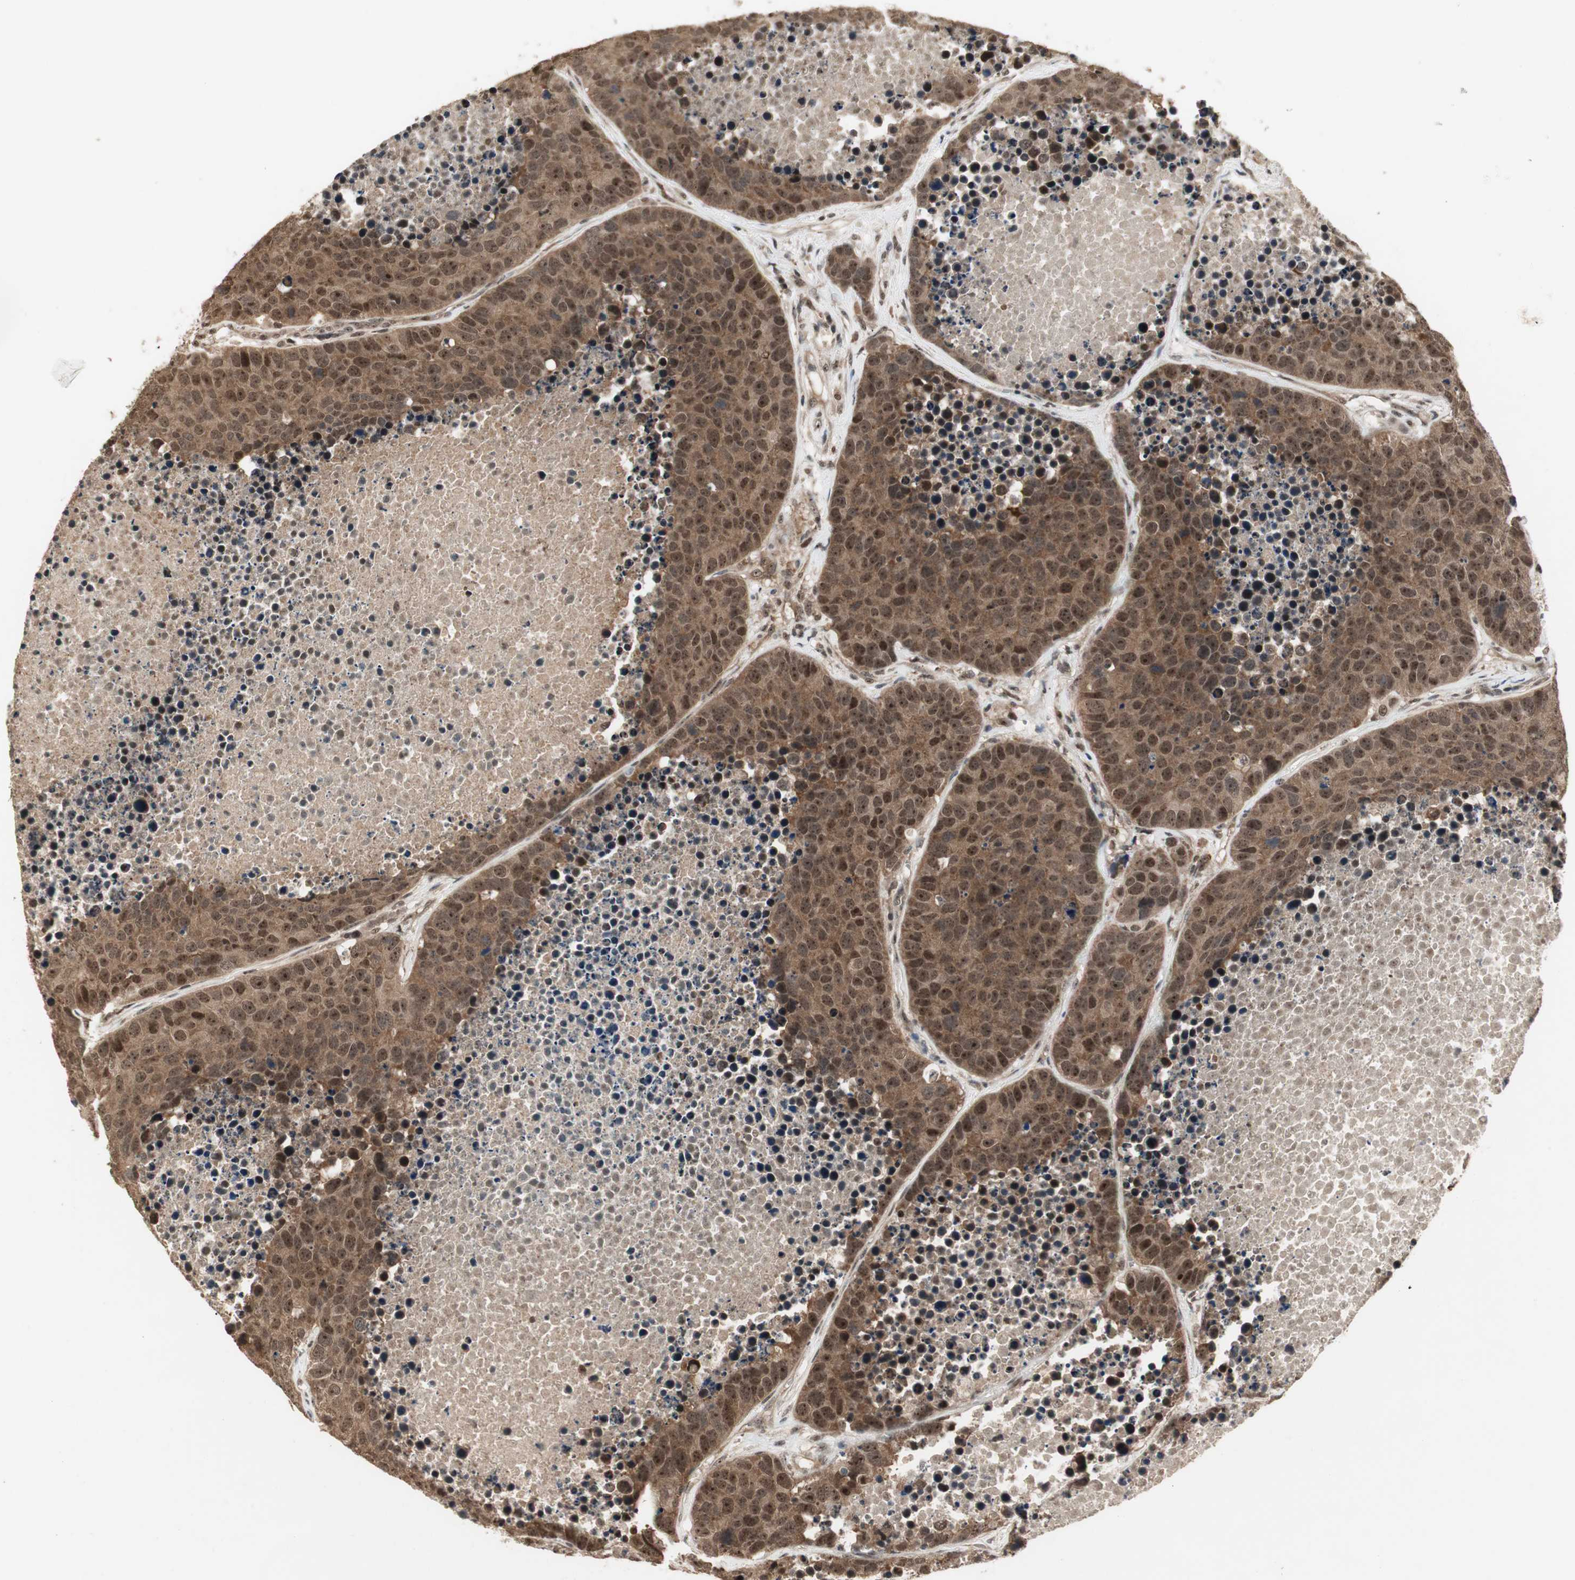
{"staining": {"intensity": "moderate", "quantity": ">75%", "location": "cytoplasmic/membranous,nuclear"}, "tissue": "carcinoid", "cell_type": "Tumor cells", "image_type": "cancer", "snomed": [{"axis": "morphology", "description": "Carcinoid, malignant, NOS"}, {"axis": "topography", "description": "Lung"}], "caption": "Carcinoid tissue reveals moderate cytoplasmic/membranous and nuclear positivity in approximately >75% of tumor cells, visualized by immunohistochemistry. (Brightfield microscopy of DAB IHC at high magnification).", "gene": "CSNK2B", "patient": {"sex": "male", "age": 60}}